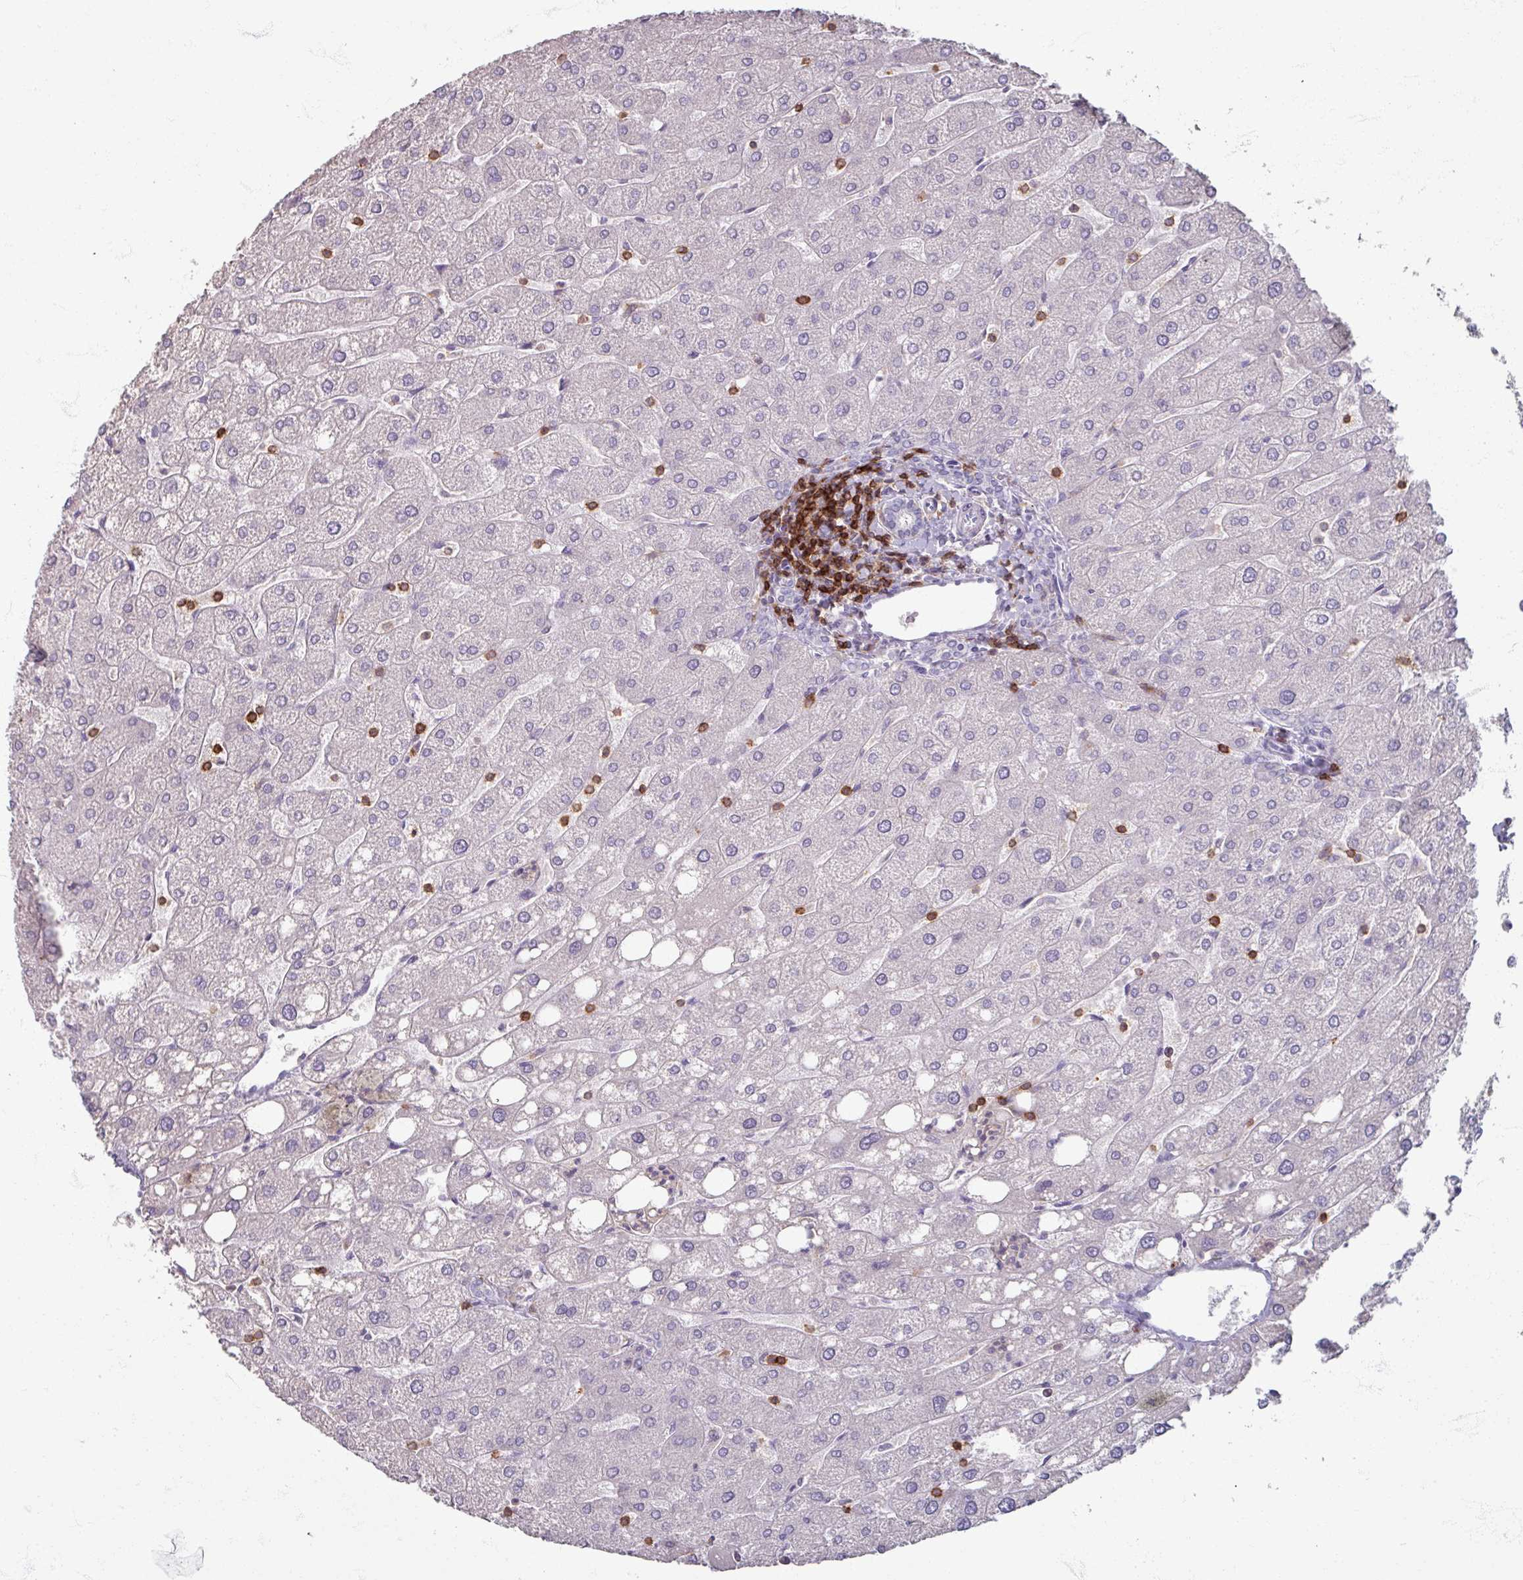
{"staining": {"intensity": "negative", "quantity": "none", "location": "none"}, "tissue": "liver", "cell_type": "Cholangiocytes", "image_type": "normal", "snomed": [{"axis": "morphology", "description": "Normal tissue, NOS"}, {"axis": "topography", "description": "Liver"}], "caption": "Liver stained for a protein using IHC exhibits no staining cholangiocytes.", "gene": "PTPRC", "patient": {"sex": "male", "age": 67}}